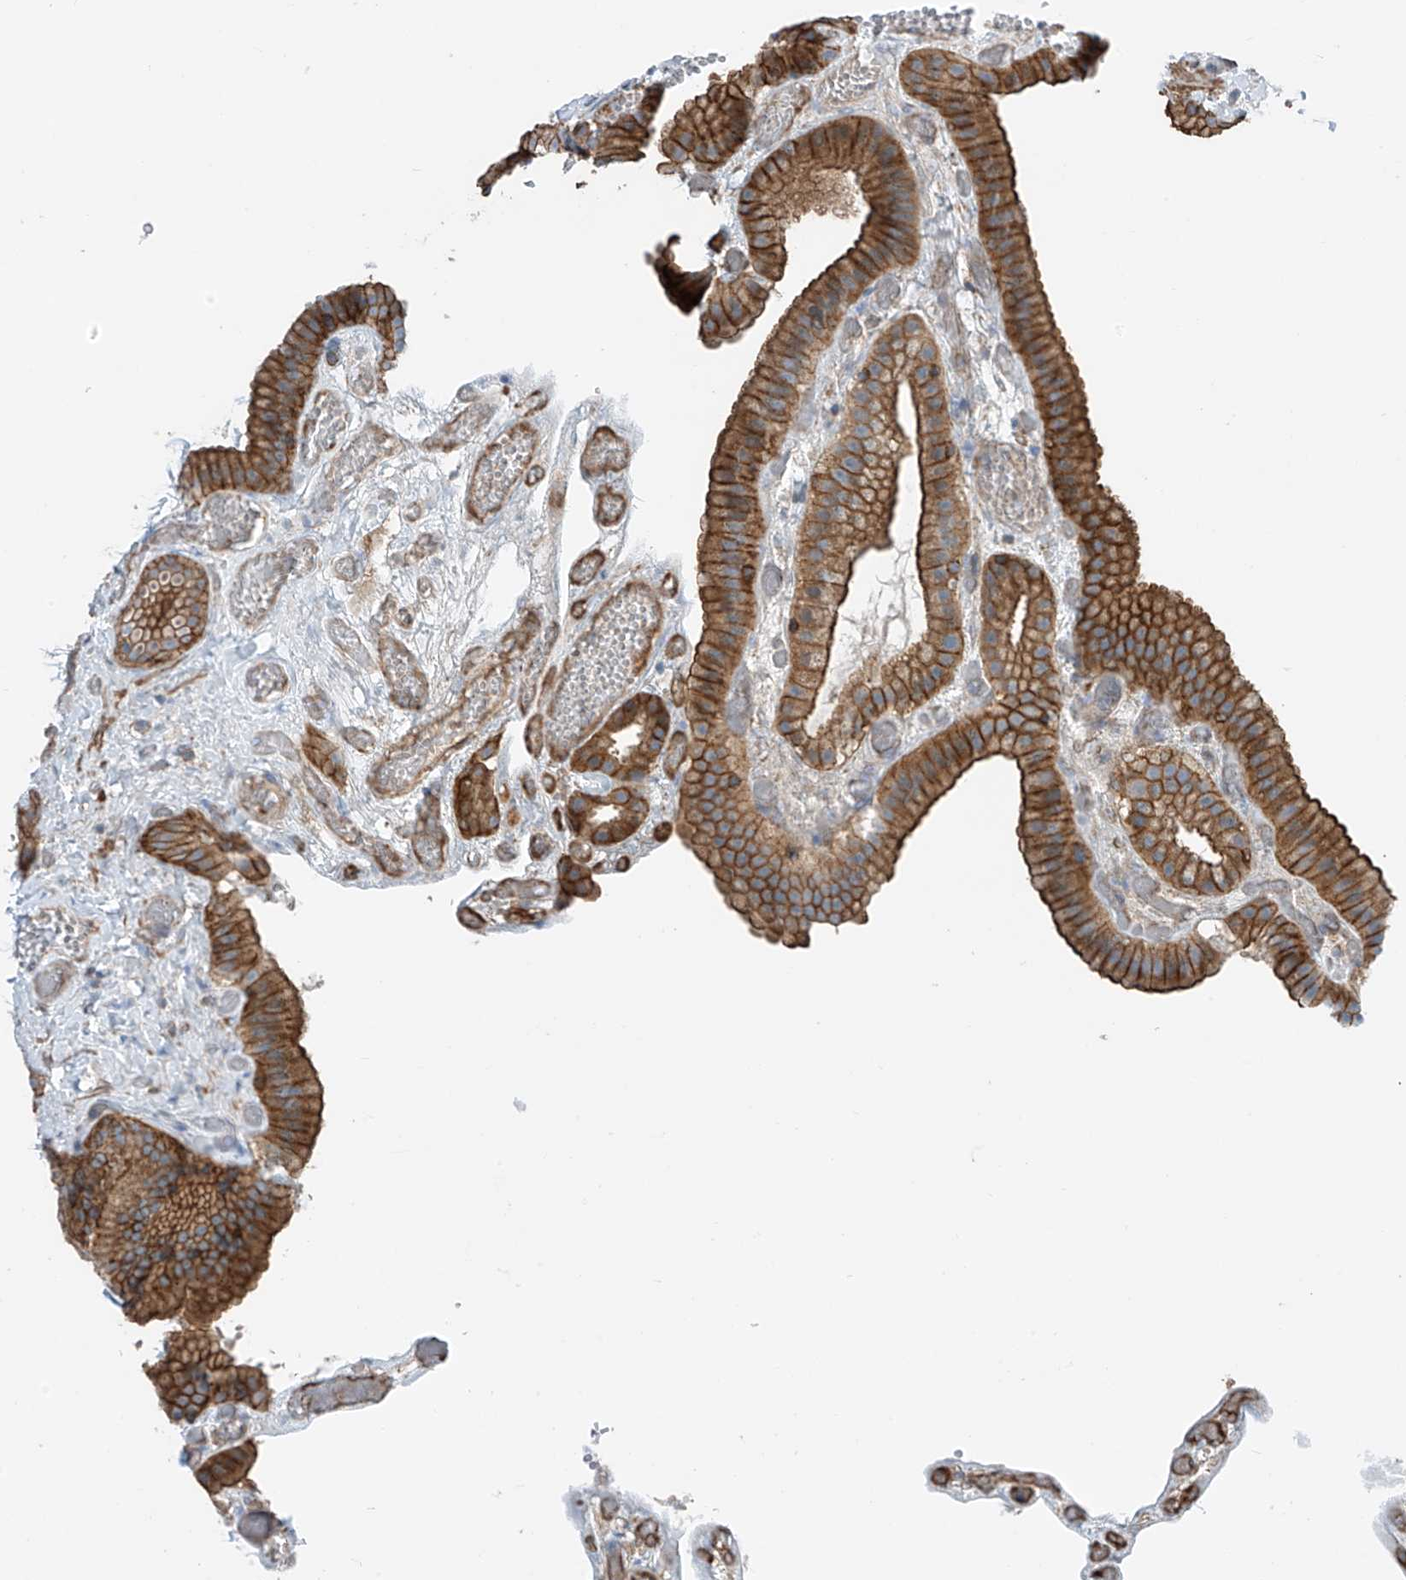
{"staining": {"intensity": "strong", "quantity": ">75%", "location": "cytoplasmic/membranous"}, "tissue": "gallbladder", "cell_type": "Glandular cells", "image_type": "normal", "snomed": [{"axis": "morphology", "description": "Normal tissue, NOS"}, {"axis": "topography", "description": "Gallbladder"}], "caption": "An image of gallbladder stained for a protein shows strong cytoplasmic/membranous brown staining in glandular cells. (DAB IHC, brown staining for protein, blue staining for nuclei).", "gene": "SLC1A5", "patient": {"sex": "female", "age": 64}}